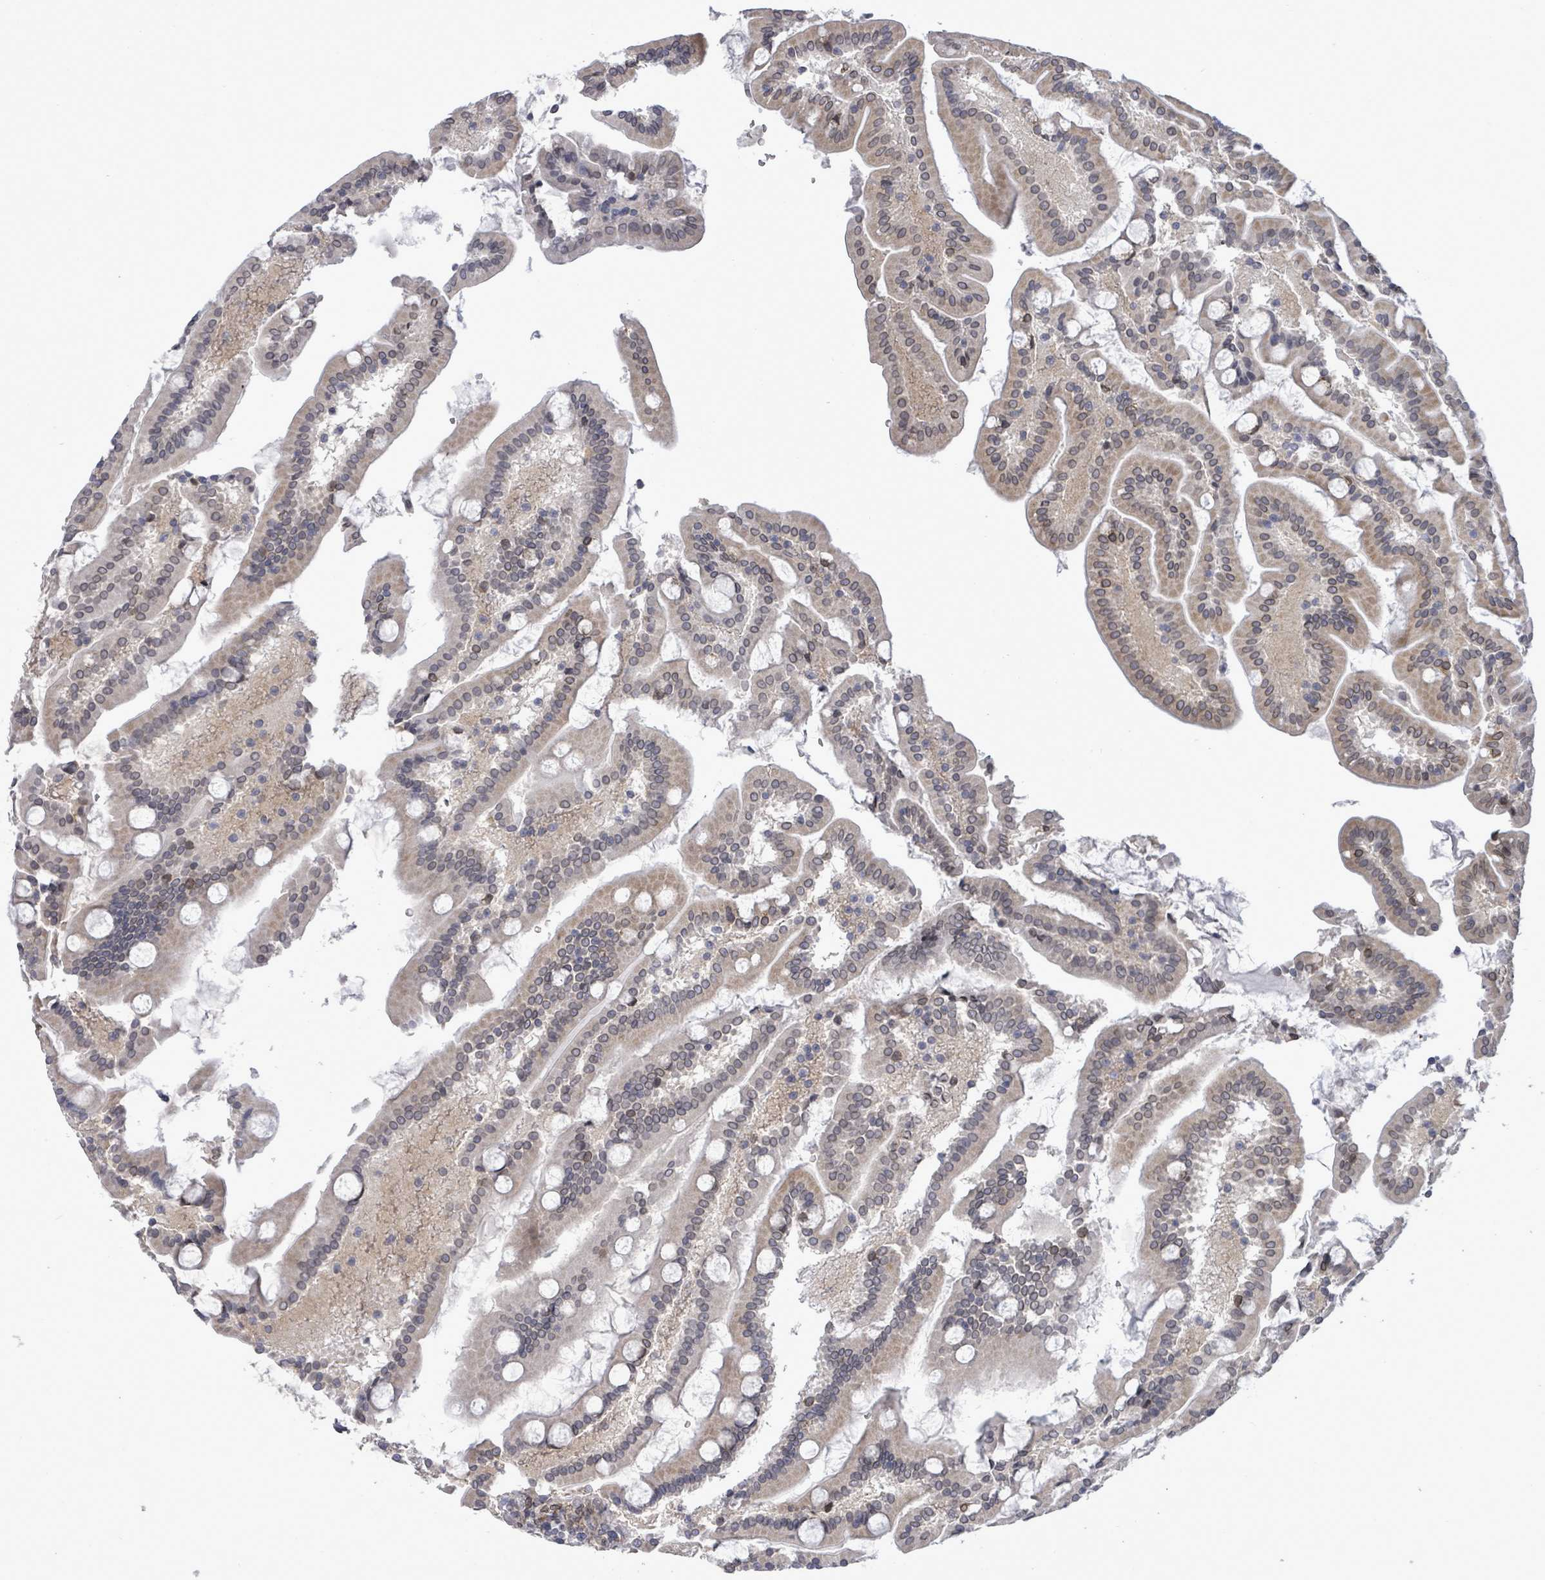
{"staining": {"intensity": "weak", "quantity": "25%-75%", "location": "cytoplasmic/membranous,nuclear"}, "tissue": "duodenum", "cell_type": "Glandular cells", "image_type": "normal", "snomed": [{"axis": "morphology", "description": "Normal tissue, NOS"}, {"axis": "topography", "description": "Duodenum"}], "caption": "Protein analysis of benign duodenum shows weak cytoplasmic/membranous,nuclear staining in about 25%-75% of glandular cells. The protein is shown in brown color, while the nuclei are stained blue.", "gene": "ARFGAP1", "patient": {"sex": "male", "age": 55}}